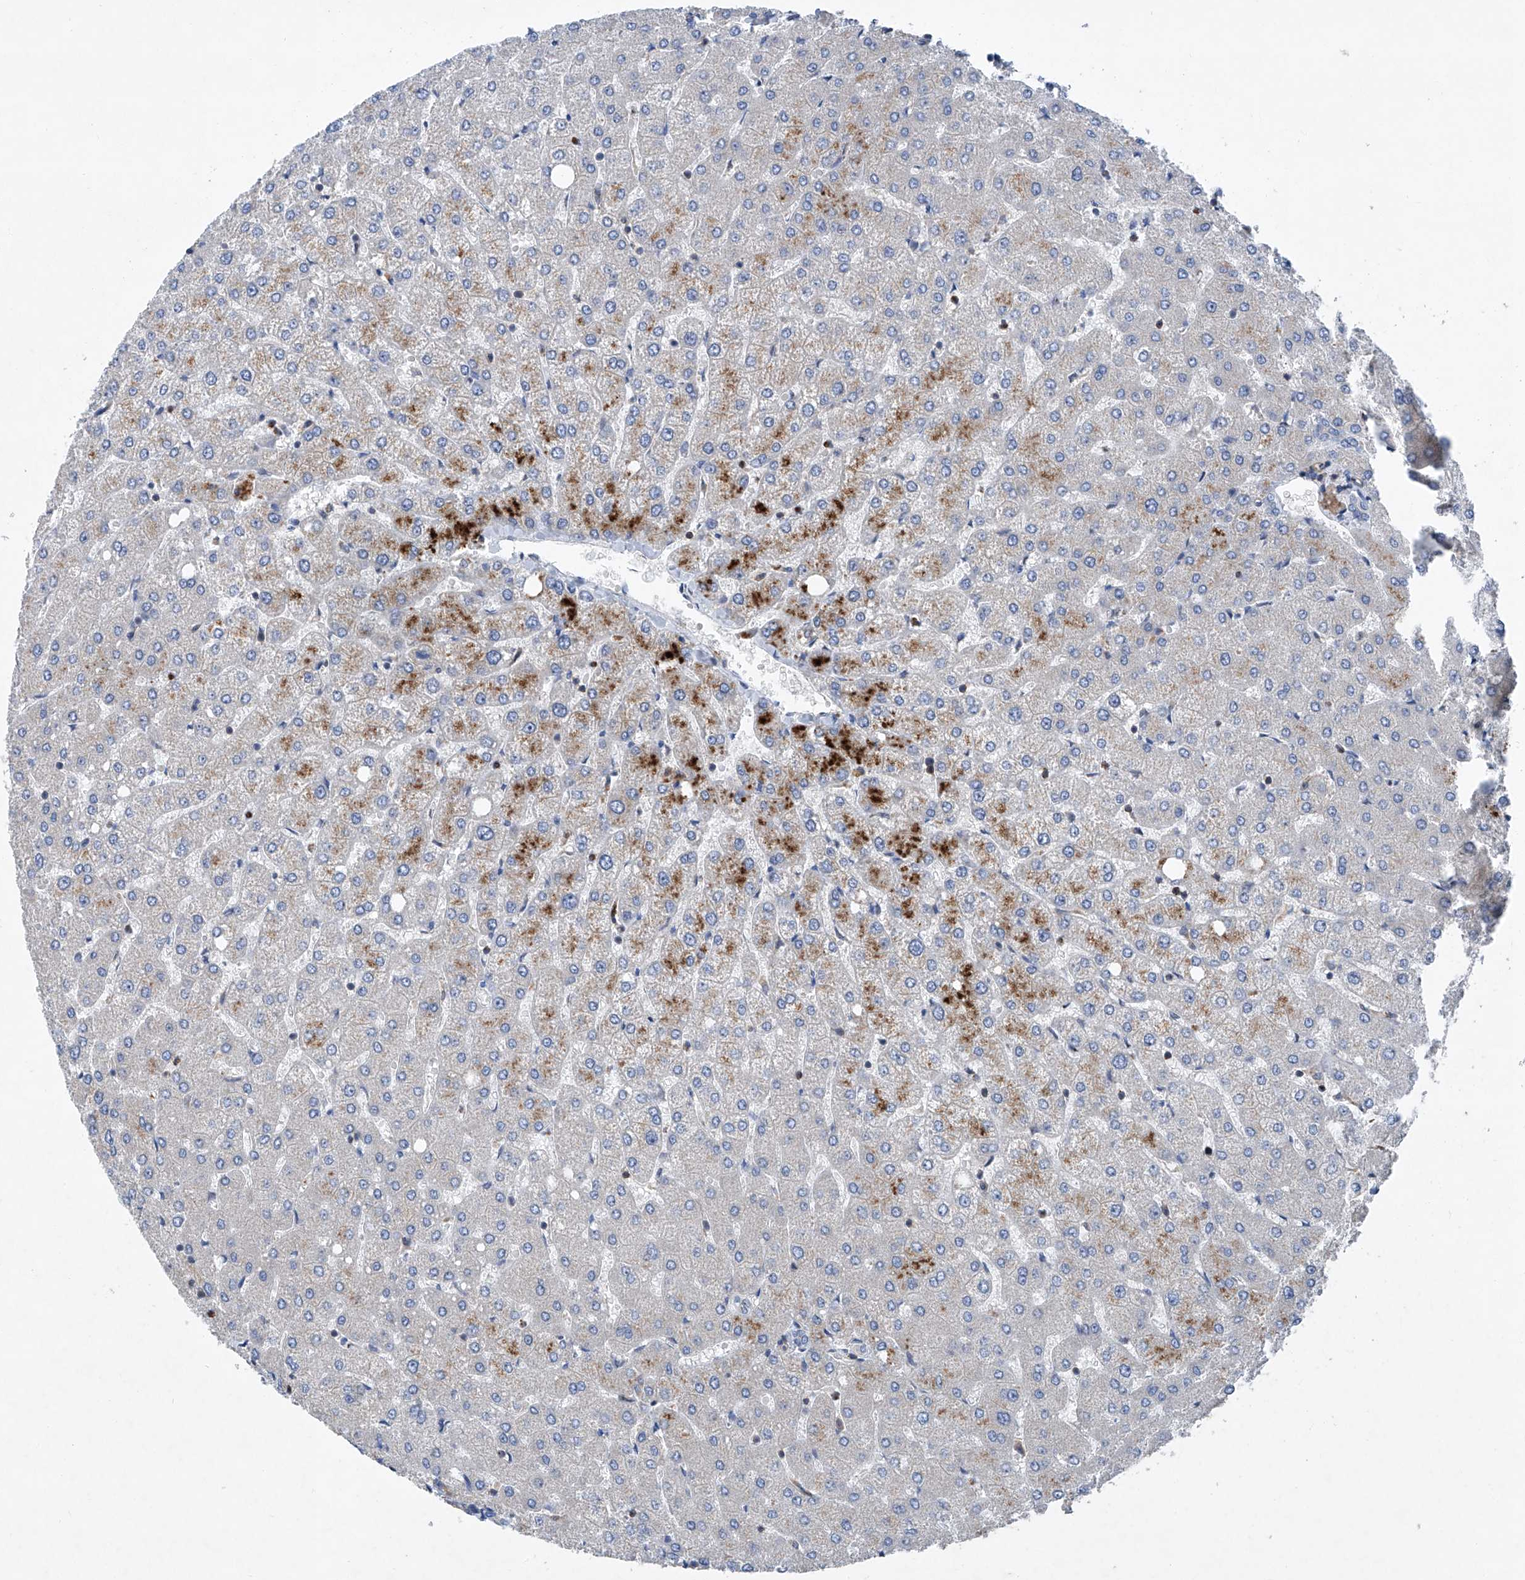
{"staining": {"intensity": "negative", "quantity": "none", "location": "none"}, "tissue": "liver", "cell_type": "Cholangiocytes", "image_type": "normal", "snomed": [{"axis": "morphology", "description": "Normal tissue, NOS"}, {"axis": "topography", "description": "Liver"}], "caption": "Immunohistochemical staining of benign human liver exhibits no significant staining in cholangiocytes.", "gene": "NT5C3A", "patient": {"sex": "female", "age": 54}}